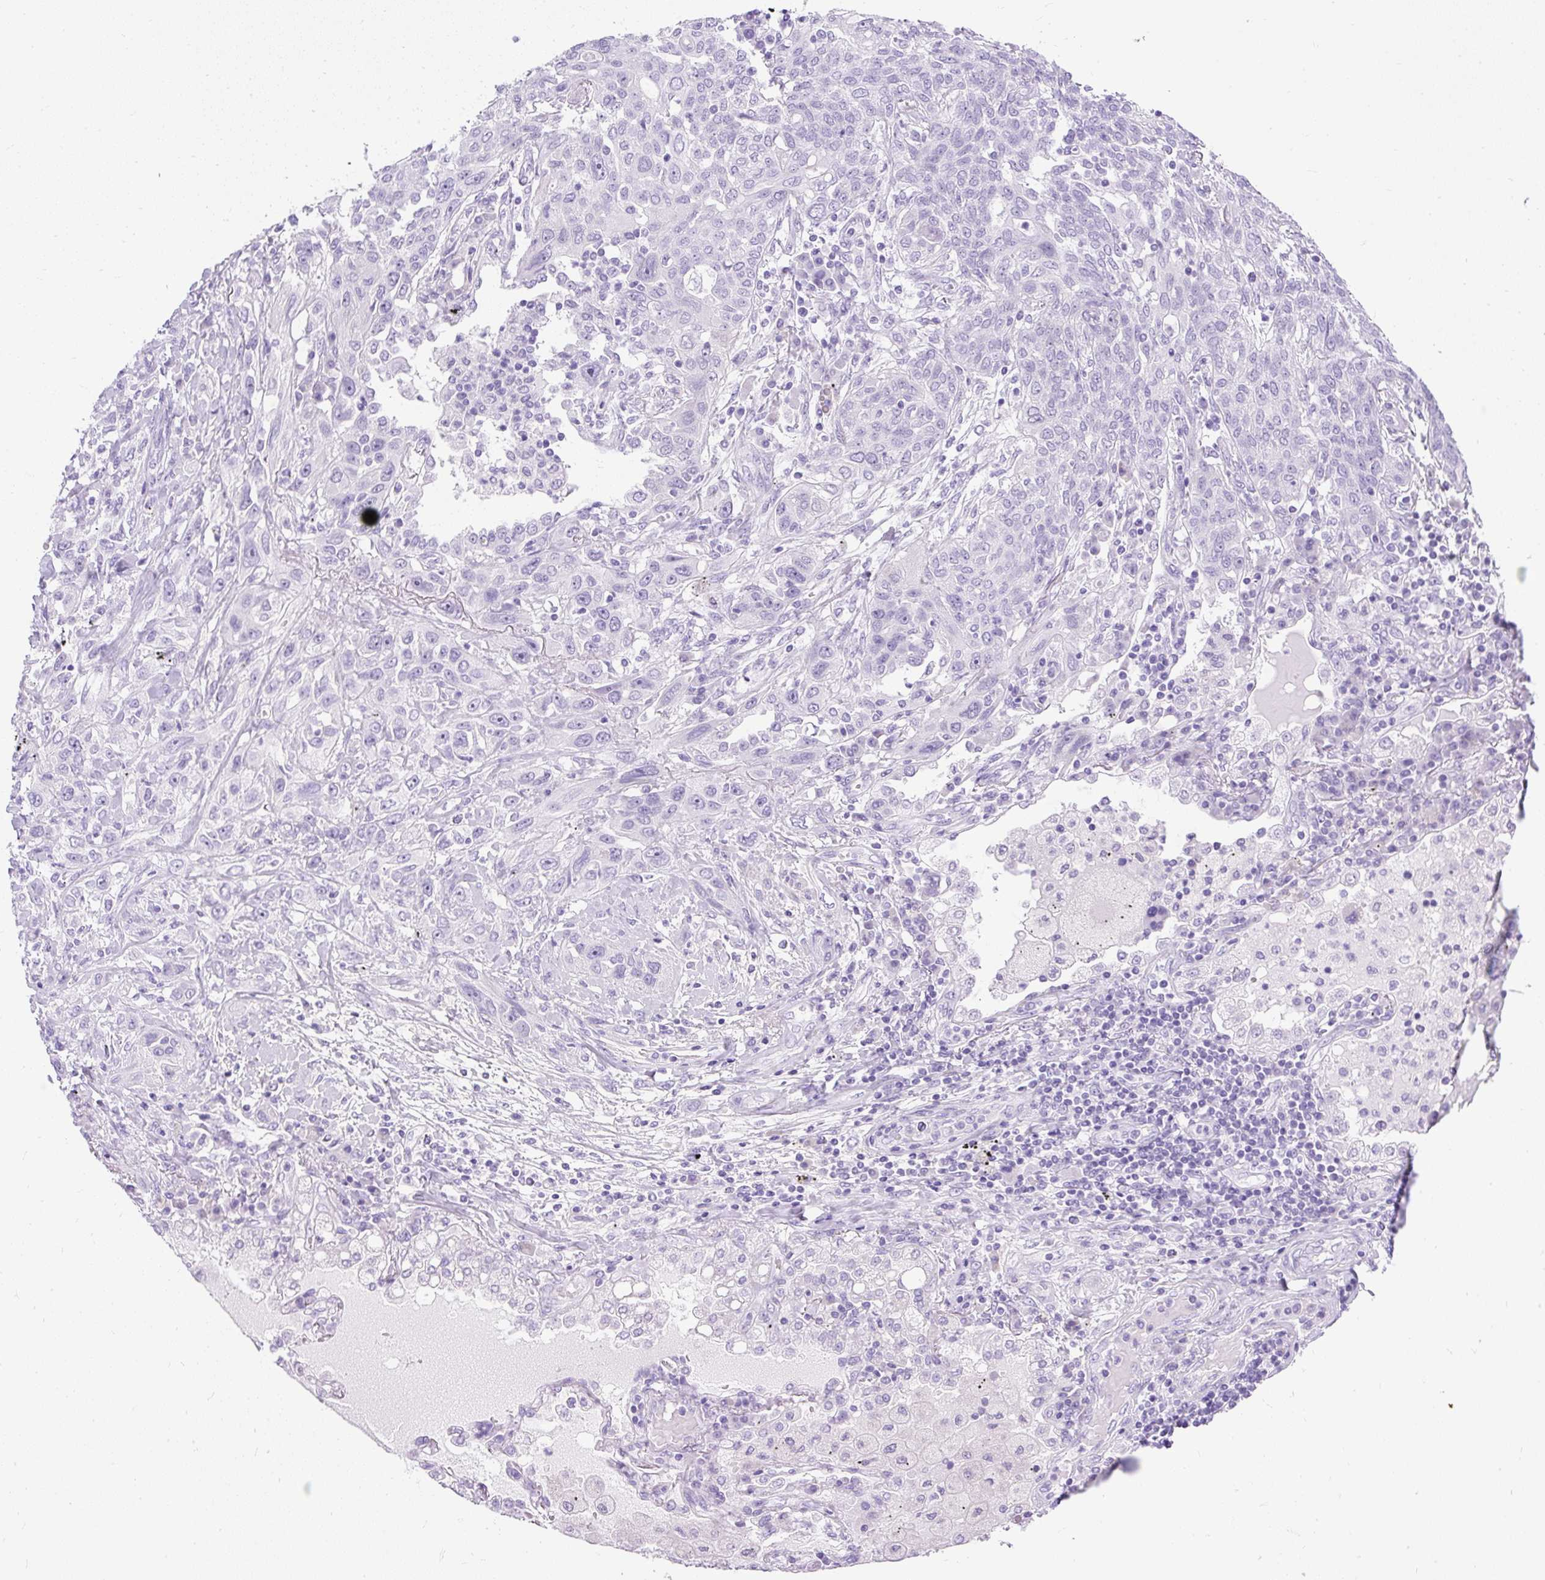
{"staining": {"intensity": "negative", "quantity": "none", "location": "none"}, "tissue": "lung cancer", "cell_type": "Tumor cells", "image_type": "cancer", "snomed": [{"axis": "morphology", "description": "Squamous cell carcinoma, NOS"}, {"axis": "topography", "description": "Lung"}], "caption": "A high-resolution histopathology image shows immunohistochemistry (IHC) staining of lung squamous cell carcinoma, which exhibits no significant expression in tumor cells.", "gene": "UPP1", "patient": {"sex": "female", "age": 70}}